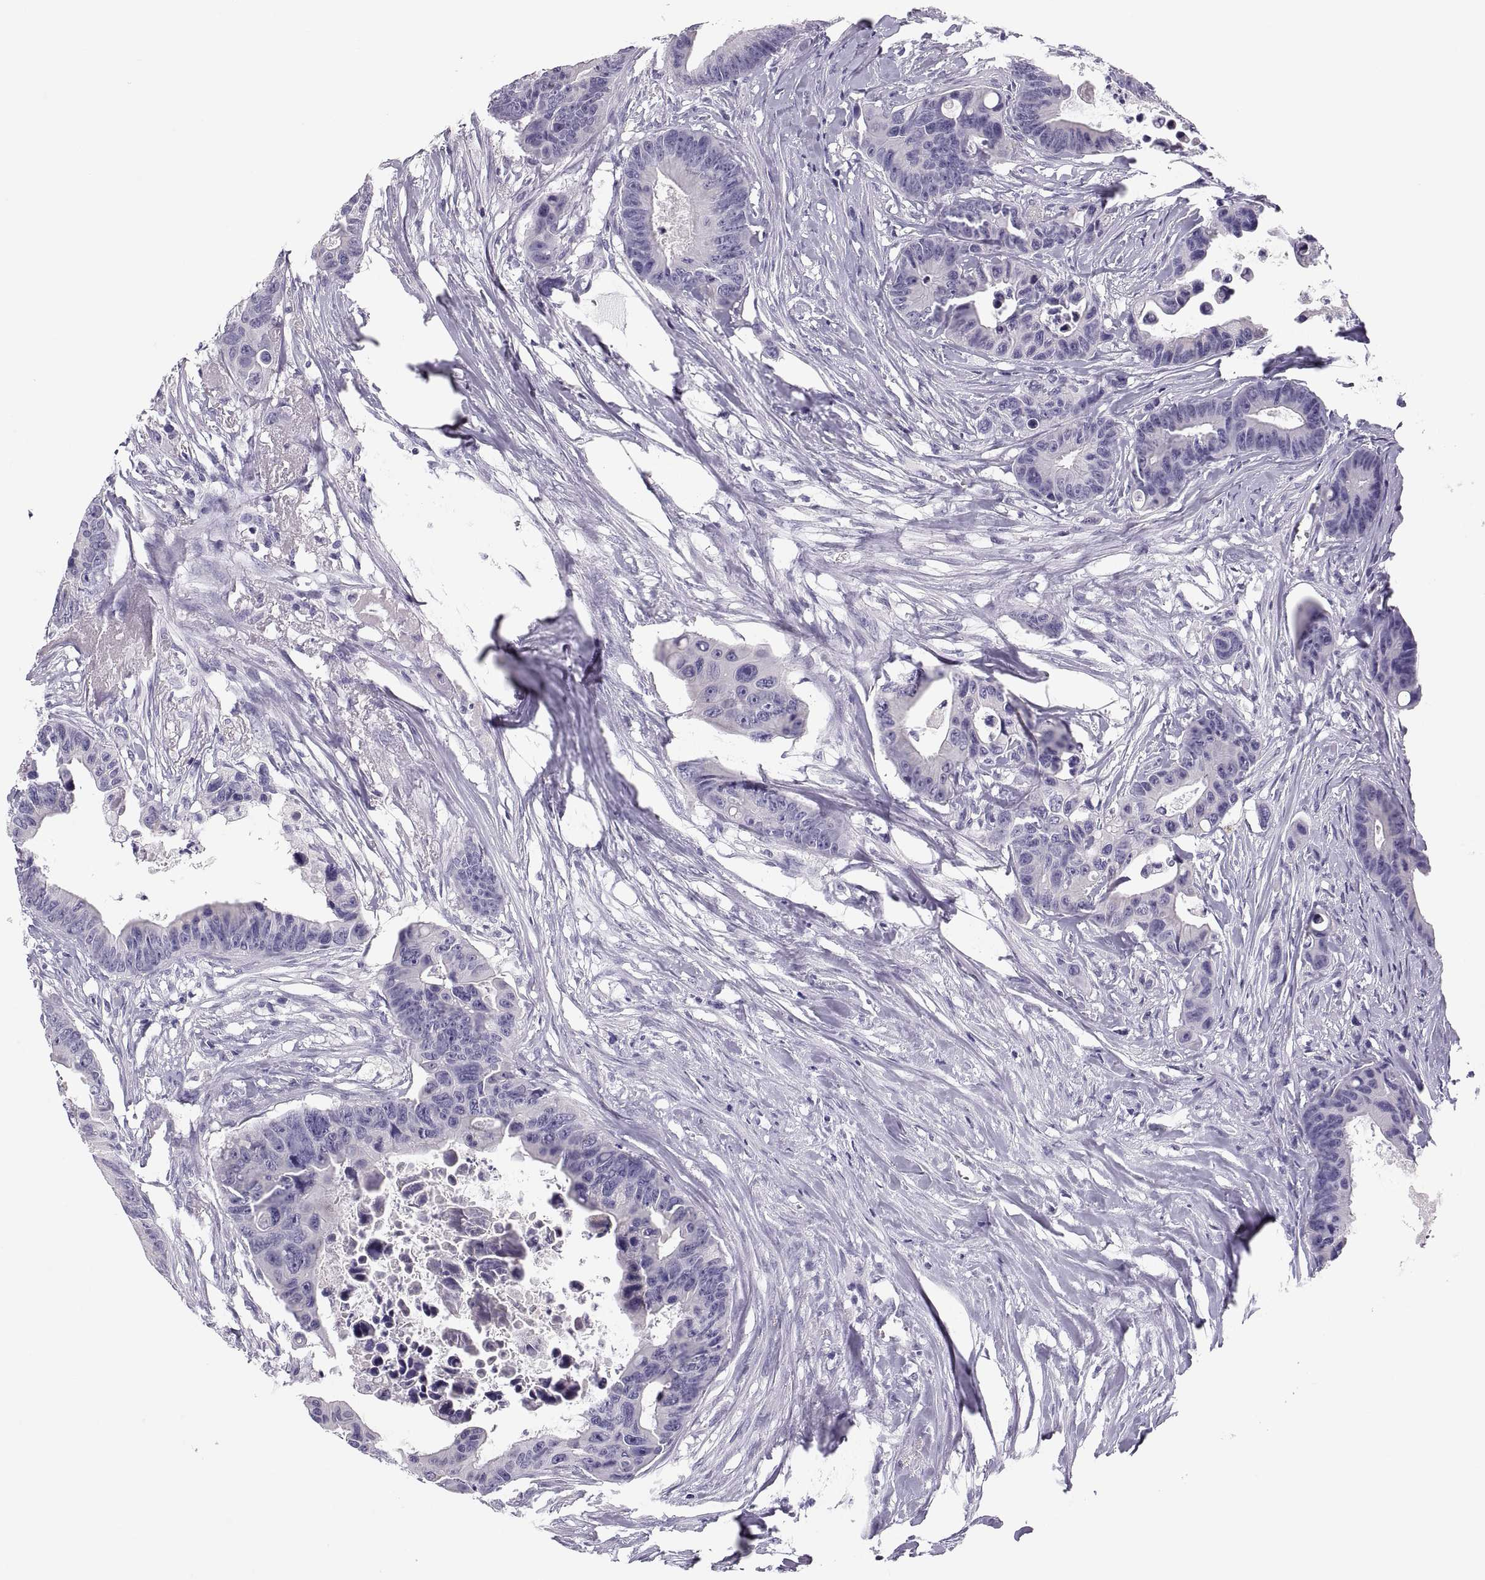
{"staining": {"intensity": "negative", "quantity": "none", "location": "none"}, "tissue": "colorectal cancer", "cell_type": "Tumor cells", "image_type": "cancer", "snomed": [{"axis": "morphology", "description": "Adenocarcinoma, NOS"}, {"axis": "topography", "description": "Colon"}], "caption": "This is a photomicrograph of immunohistochemistry (IHC) staining of colorectal cancer (adenocarcinoma), which shows no positivity in tumor cells.", "gene": "MAGEB2", "patient": {"sex": "female", "age": 87}}